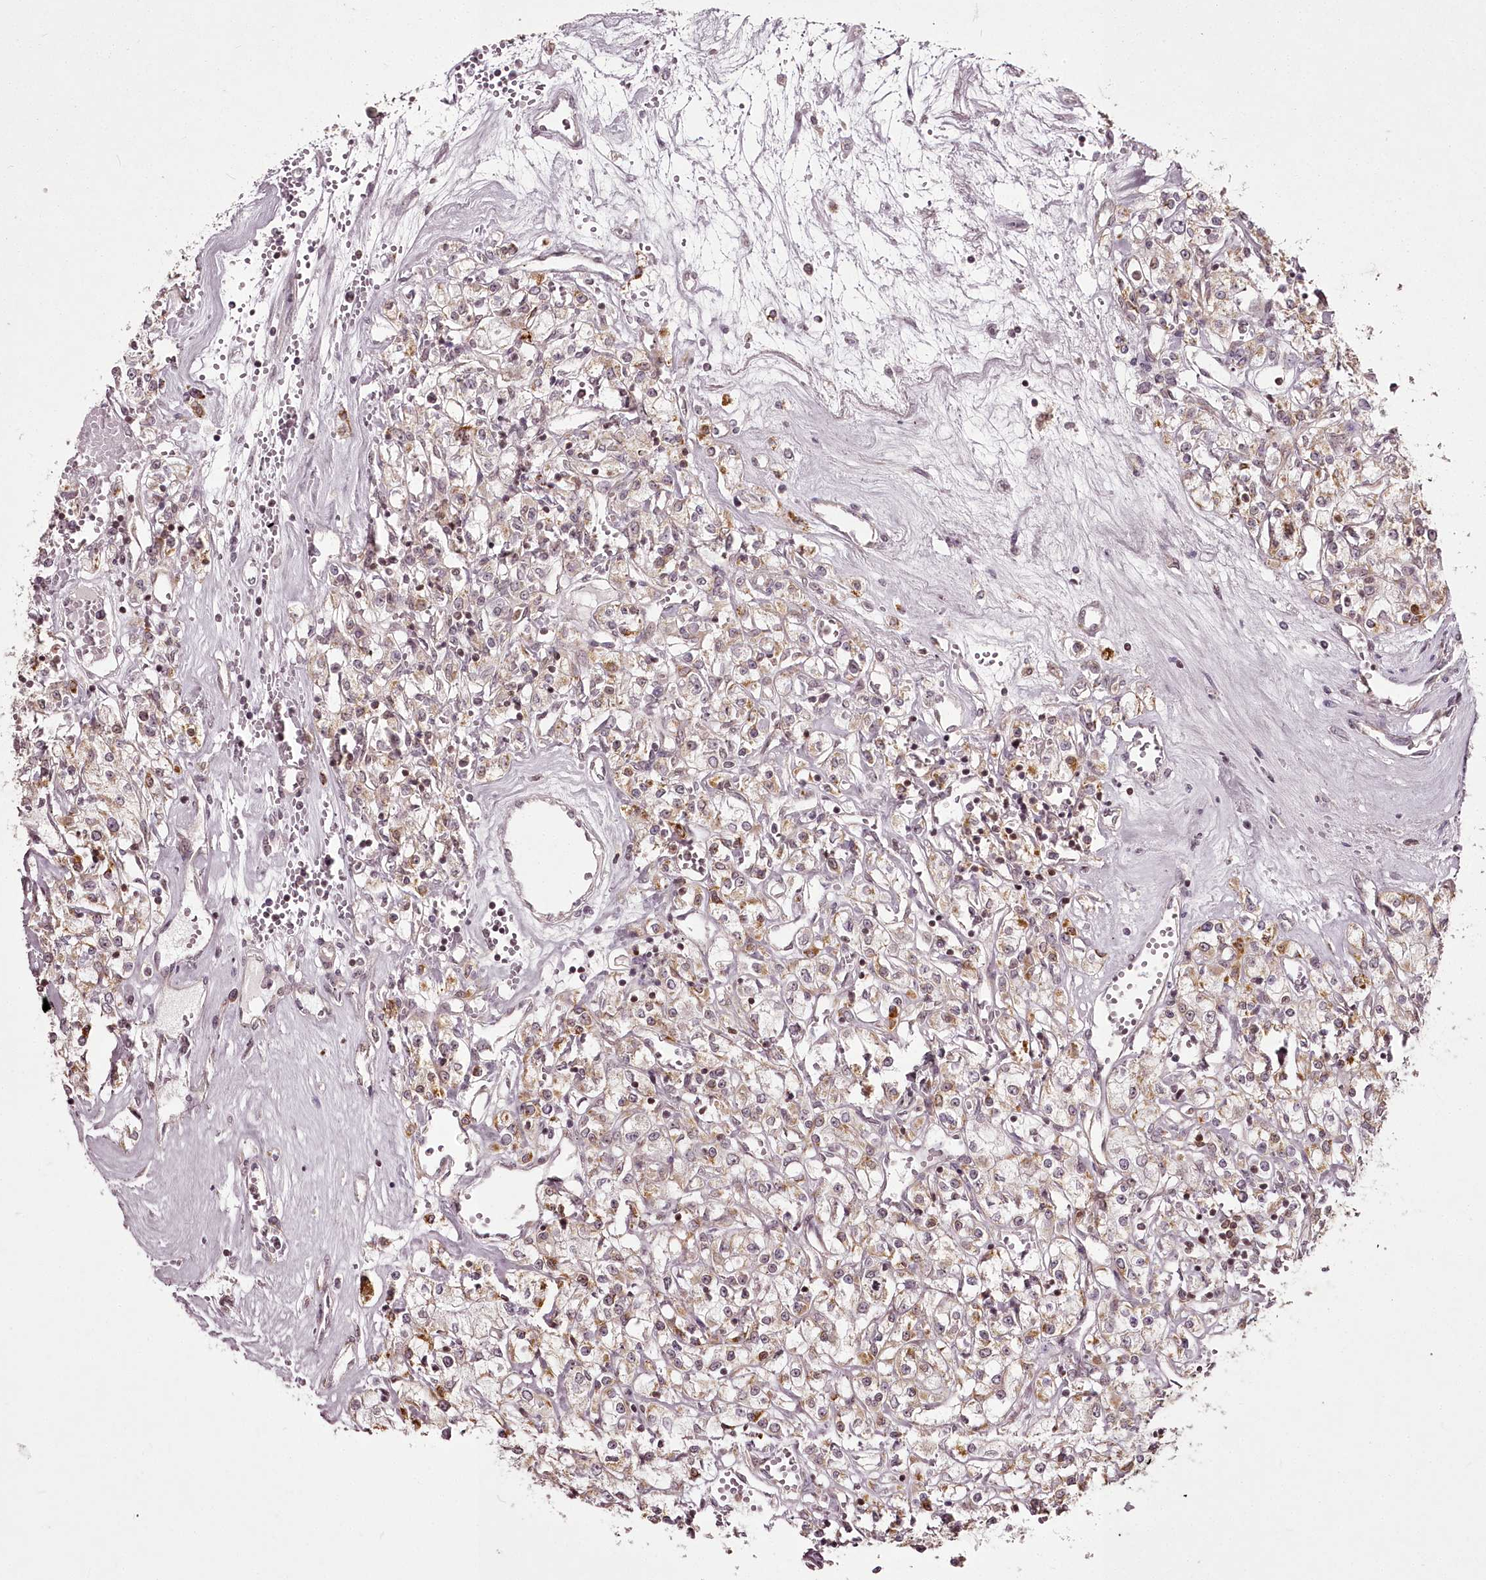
{"staining": {"intensity": "weak", "quantity": "25%-75%", "location": "cytoplasmic/membranous"}, "tissue": "renal cancer", "cell_type": "Tumor cells", "image_type": "cancer", "snomed": [{"axis": "morphology", "description": "Adenocarcinoma, NOS"}, {"axis": "topography", "description": "Kidney"}], "caption": "Weak cytoplasmic/membranous expression is seen in about 25%-75% of tumor cells in adenocarcinoma (renal). (DAB = brown stain, brightfield microscopy at high magnification).", "gene": "CHCHD2", "patient": {"sex": "female", "age": 59}}